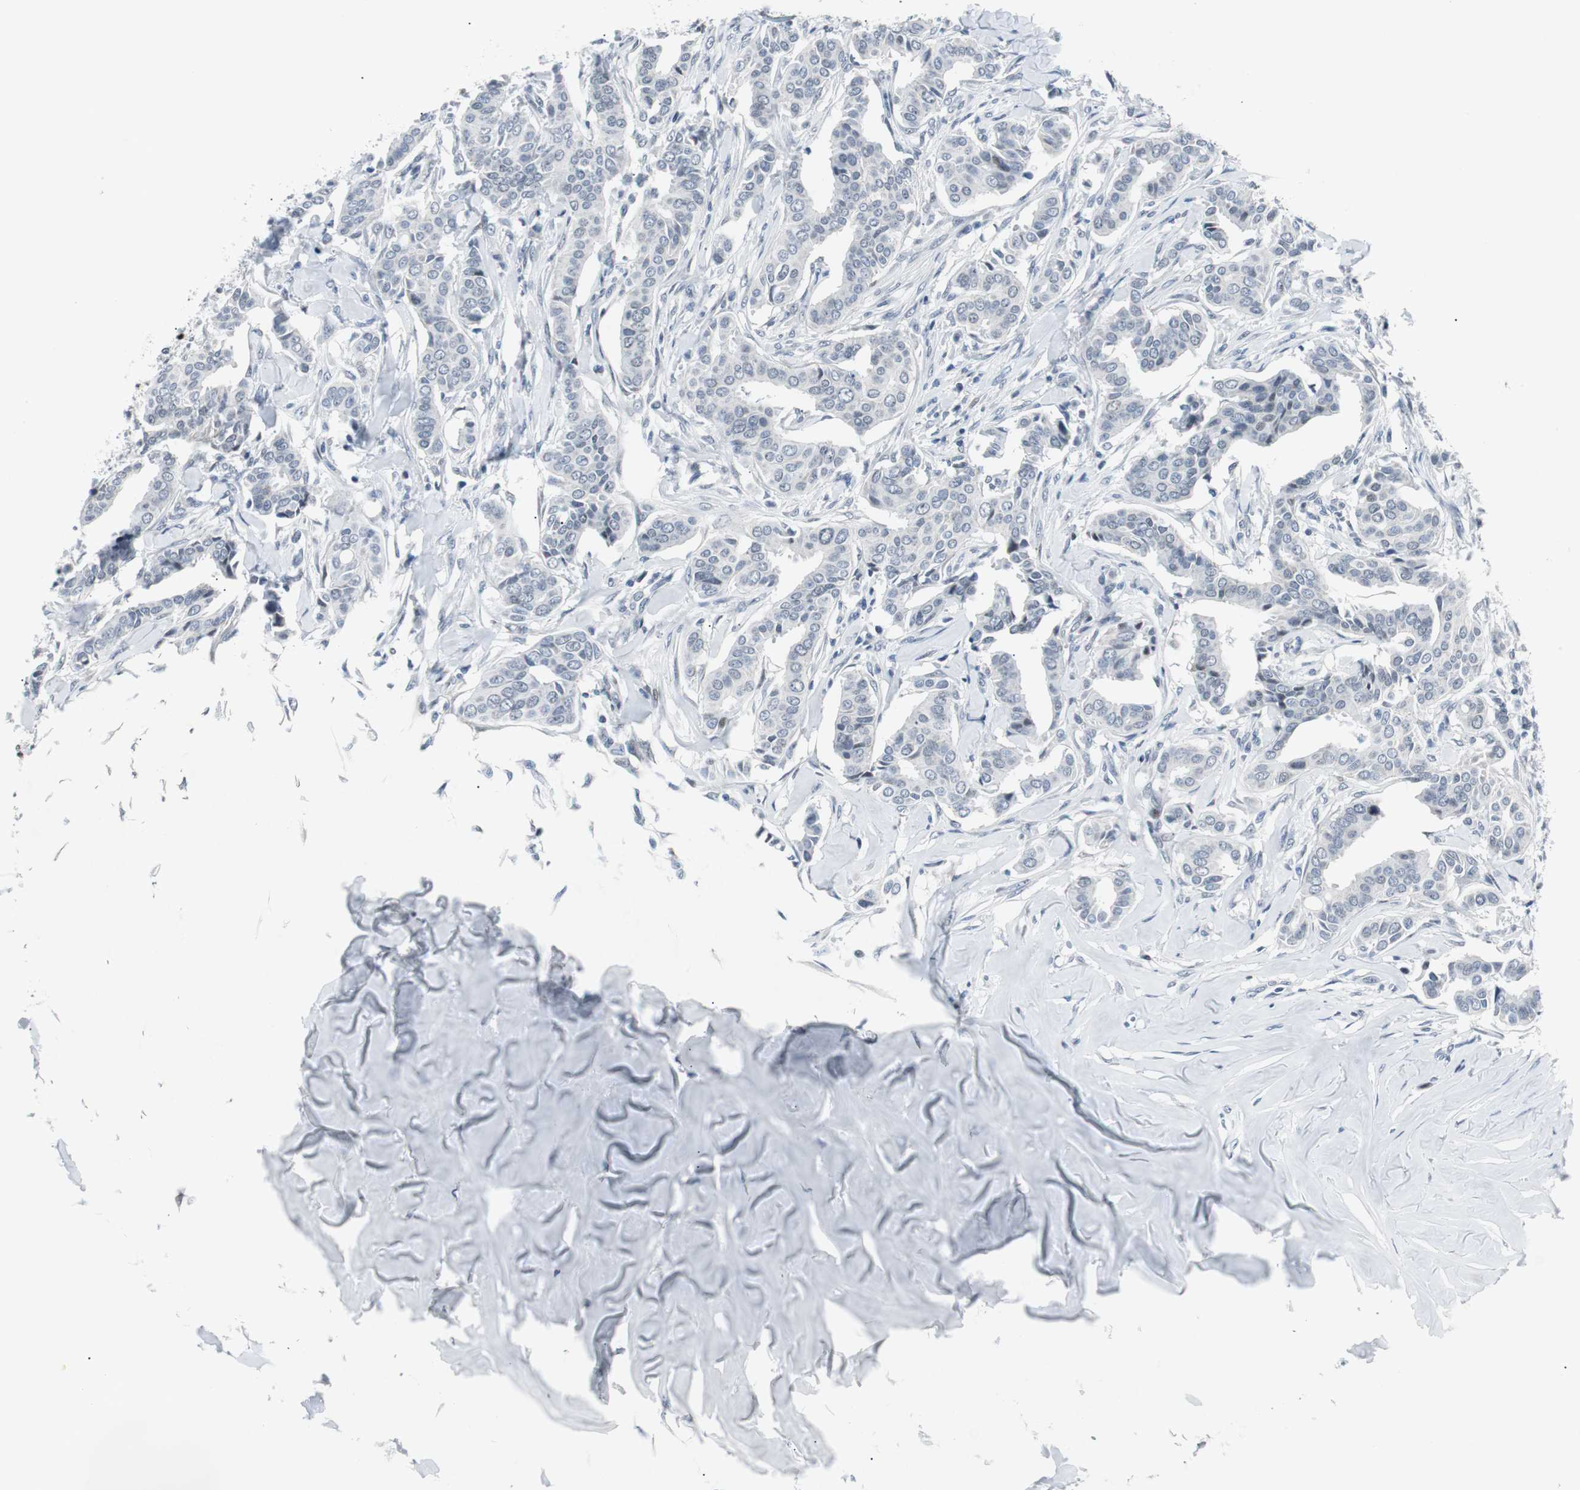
{"staining": {"intensity": "negative", "quantity": "none", "location": "none"}, "tissue": "head and neck cancer", "cell_type": "Tumor cells", "image_type": "cancer", "snomed": [{"axis": "morphology", "description": "Adenocarcinoma, NOS"}, {"axis": "topography", "description": "Salivary gland"}, {"axis": "topography", "description": "Head-Neck"}], "caption": "The IHC micrograph has no significant expression in tumor cells of adenocarcinoma (head and neck) tissue.", "gene": "MTA1", "patient": {"sex": "female", "age": 59}}